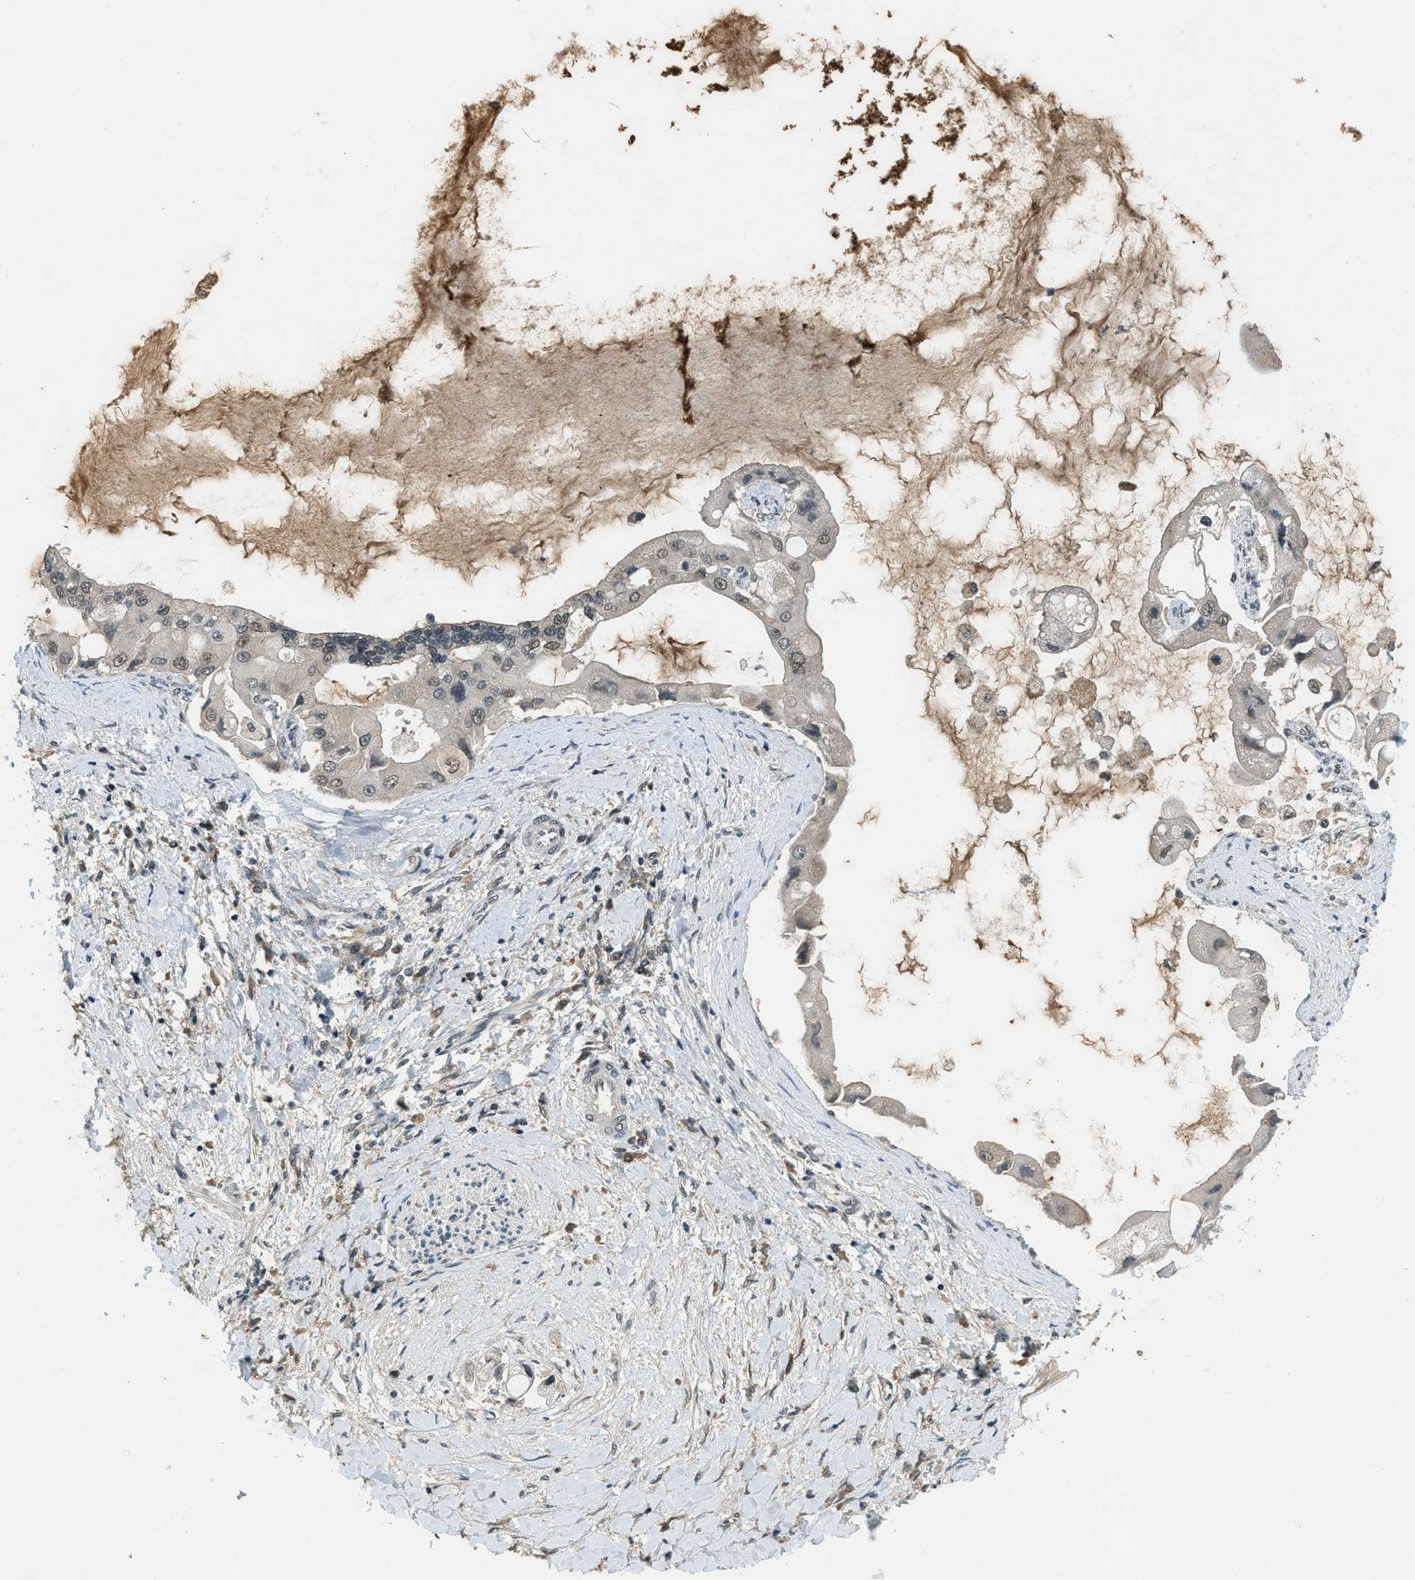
{"staining": {"intensity": "weak", "quantity": "25%-75%", "location": "nuclear"}, "tissue": "liver cancer", "cell_type": "Tumor cells", "image_type": "cancer", "snomed": [{"axis": "morphology", "description": "Cholangiocarcinoma"}, {"axis": "topography", "description": "Liver"}], "caption": "IHC image of human liver cholangiocarcinoma stained for a protein (brown), which shows low levels of weak nuclear positivity in about 25%-75% of tumor cells.", "gene": "ZNF148", "patient": {"sex": "male", "age": 50}}